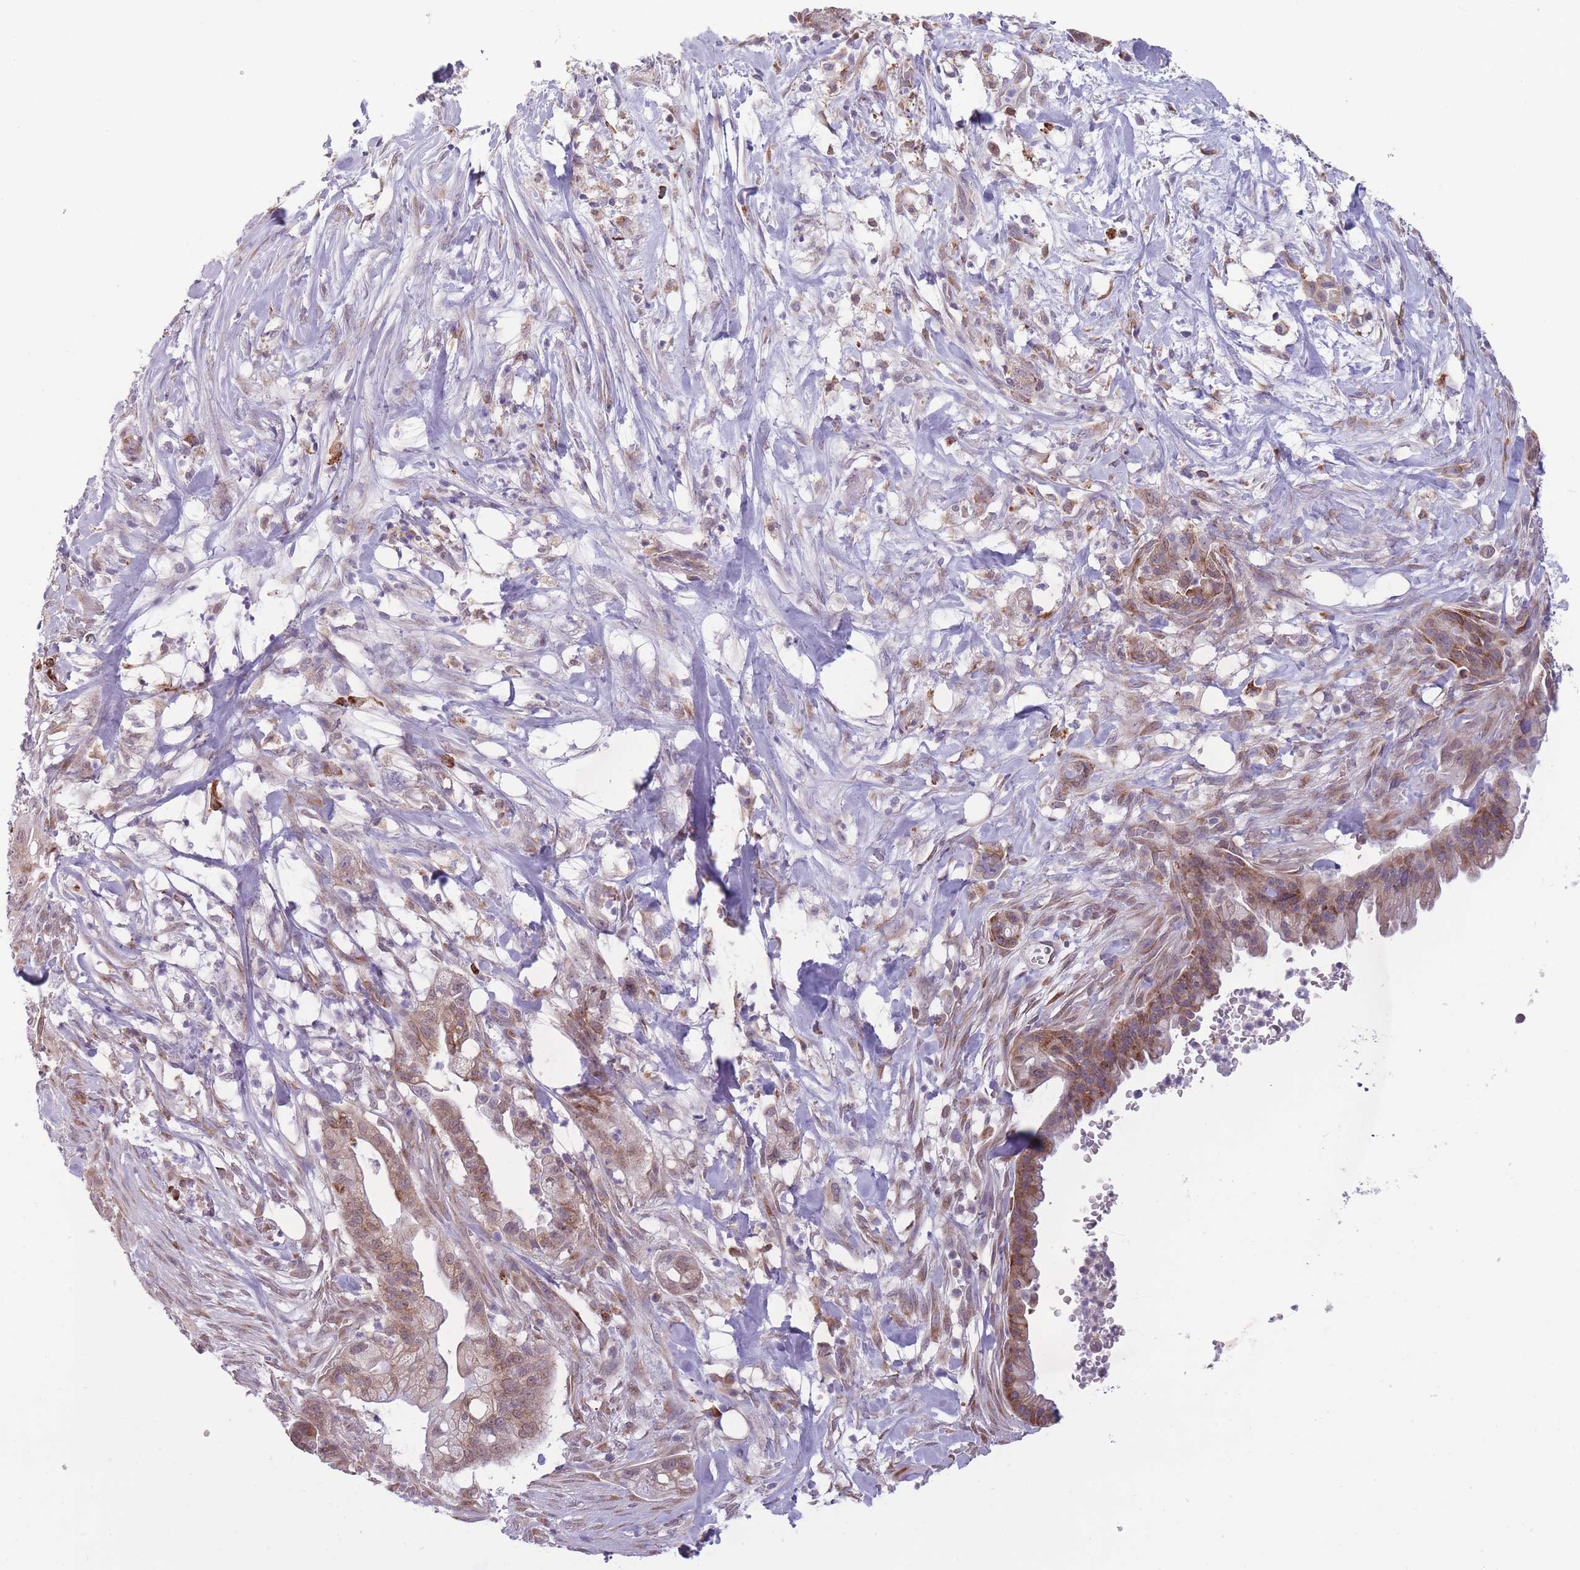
{"staining": {"intensity": "moderate", "quantity": "25%-75%", "location": "cytoplasmic/membranous"}, "tissue": "pancreatic cancer", "cell_type": "Tumor cells", "image_type": "cancer", "snomed": [{"axis": "morphology", "description": "Adenocarcinoma, NOS"}, {"axis": "topography", "description": "Pancreas"}], "caption": "This micrograph reveals adenocarcinoma (pancreatic) stained with immunohistochemistry (IHC) to label a protein in brown. The cytoplasmic/membranous of tumor cells show moderate positivity for the protein. Nuclei are counter-stained blue.", "gene": "TMEM121", "patient": {"sex": "male", "age": 44}}